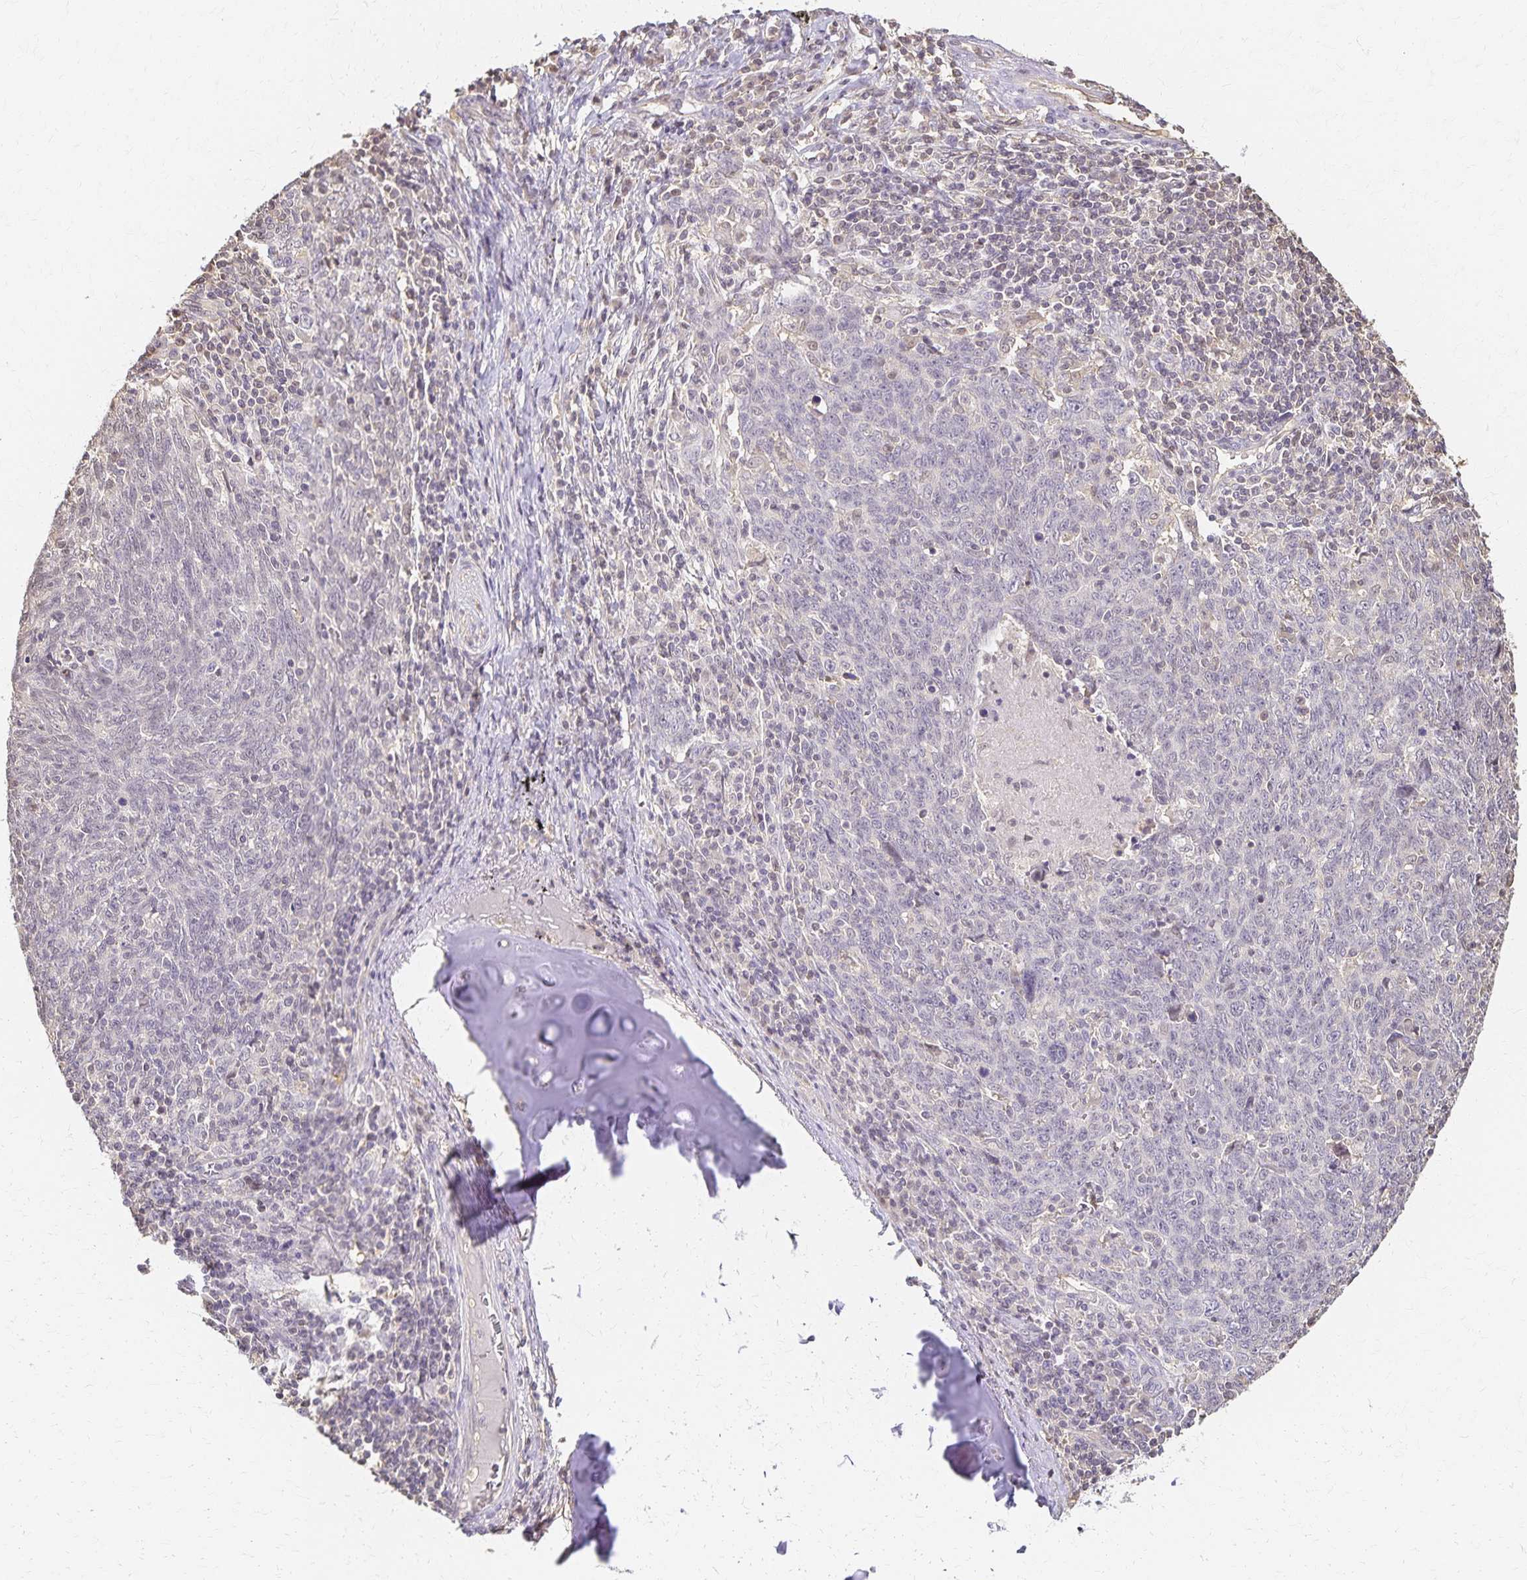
{"staining": {"intensity": "negative", "quantity": "none", "location": "none"}, "tissue": "lung cancer", "cell_type": "Tumor cells", "image_type": "cancer", "snomed": [{"axis": "morphology", "description": "Squamous cell carcinoma, NOS"}, {"axis": "topography", "description": "Lung"}], "caption": "Immunohistochemical staining of lung squamous cell carcinoma shows no significant expression in tumor cells. The staining is performed using DAB brown chromogen with nuclei counter-stained in using hematoxylin.", "gene": "AZGP1", "patient": {"sex": "female", "age": 72}}